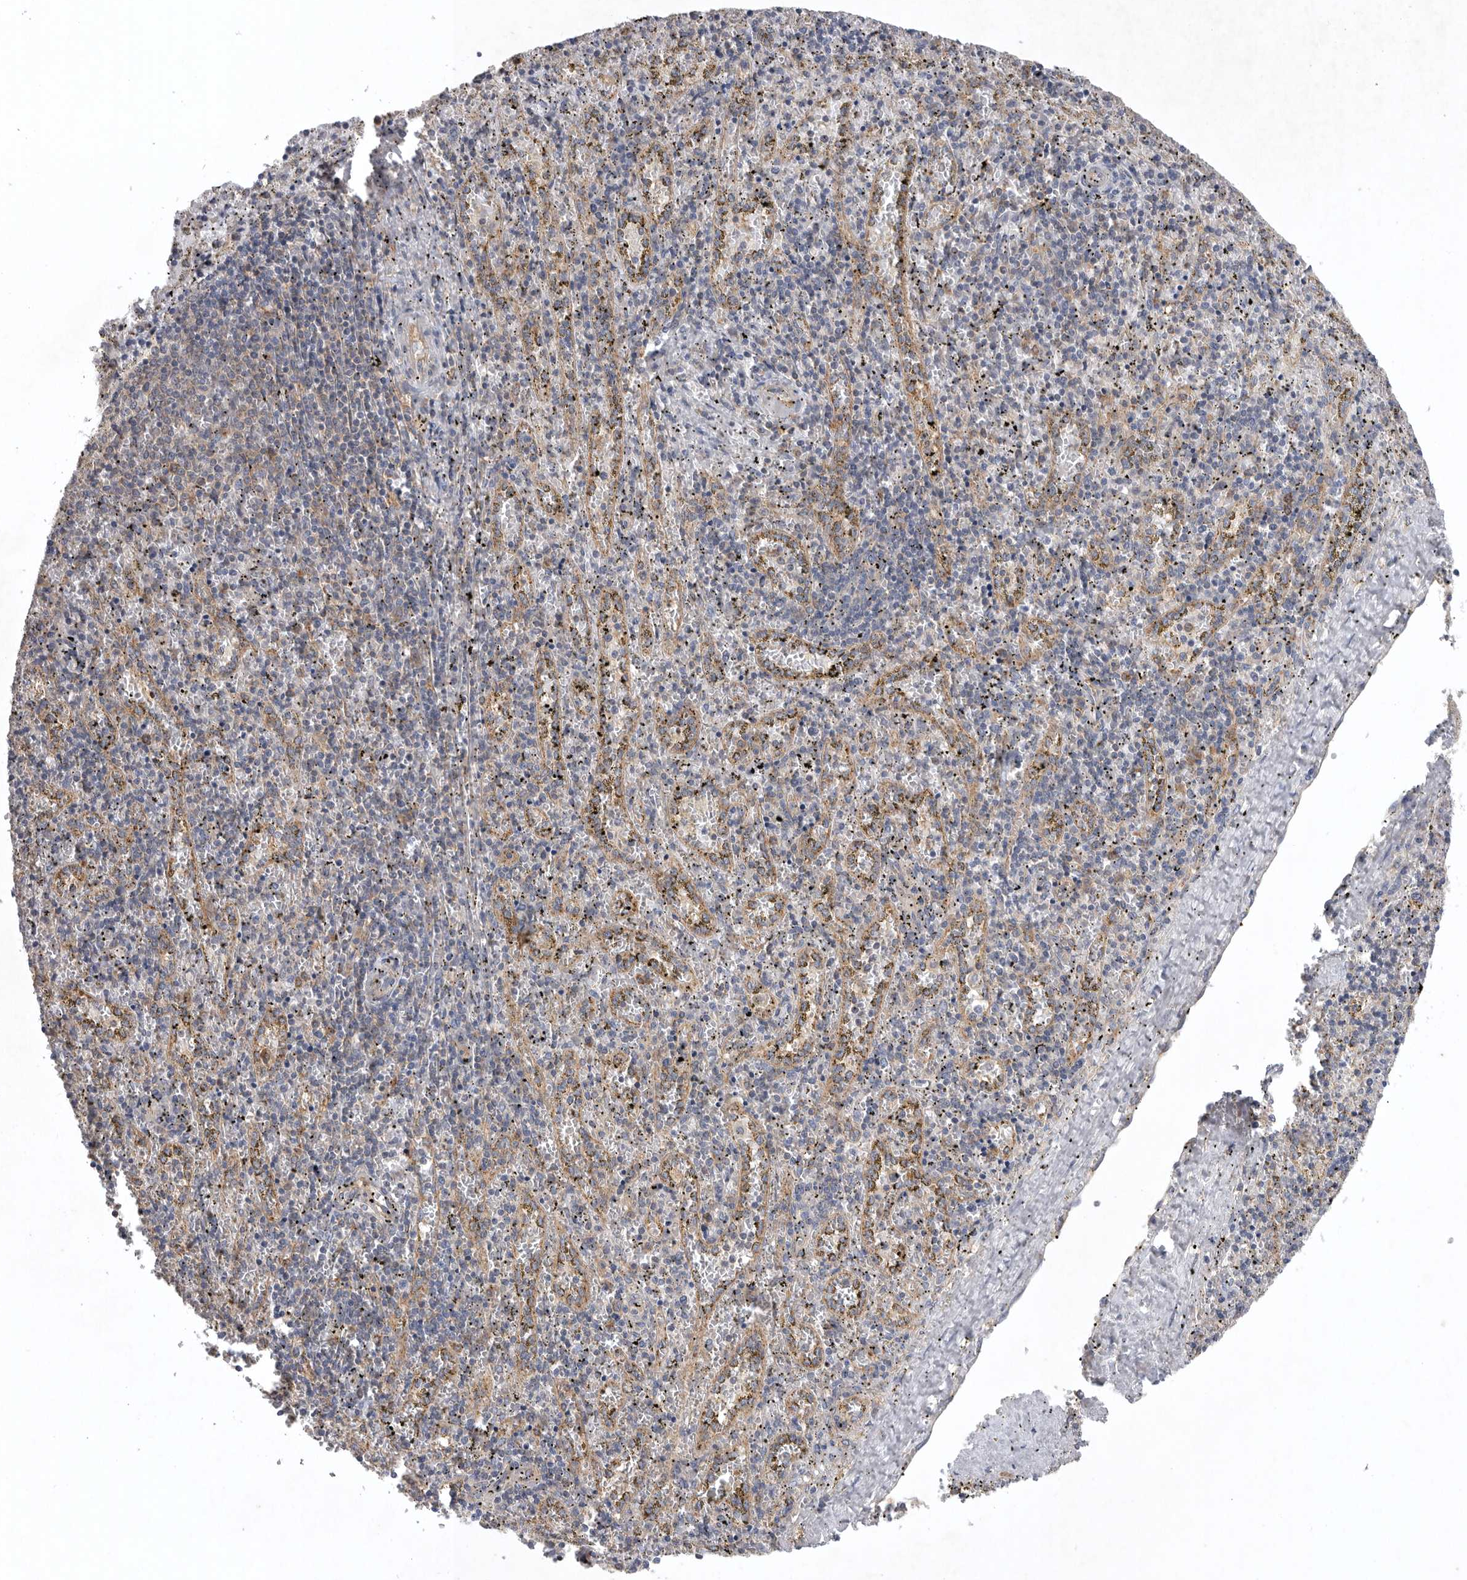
{"staining": {"intensity": "weak", "quantity": "<25%", "location": "cytoplasmic/membranous"}, "tissue": "spleen", "cell_type": "Cells in red pulp", "image_type": "normal", "snomed": [{"axis": "morphology", "description": "Normal tissue, NOS"}, {"axis": "topography", "description": "Spleen"}], "caption": "Cells in red pulp show no significant protein expression in unremarkable spleen.", "gene": "C1orf109", "patient": {"sex": "male", "age": 11}}